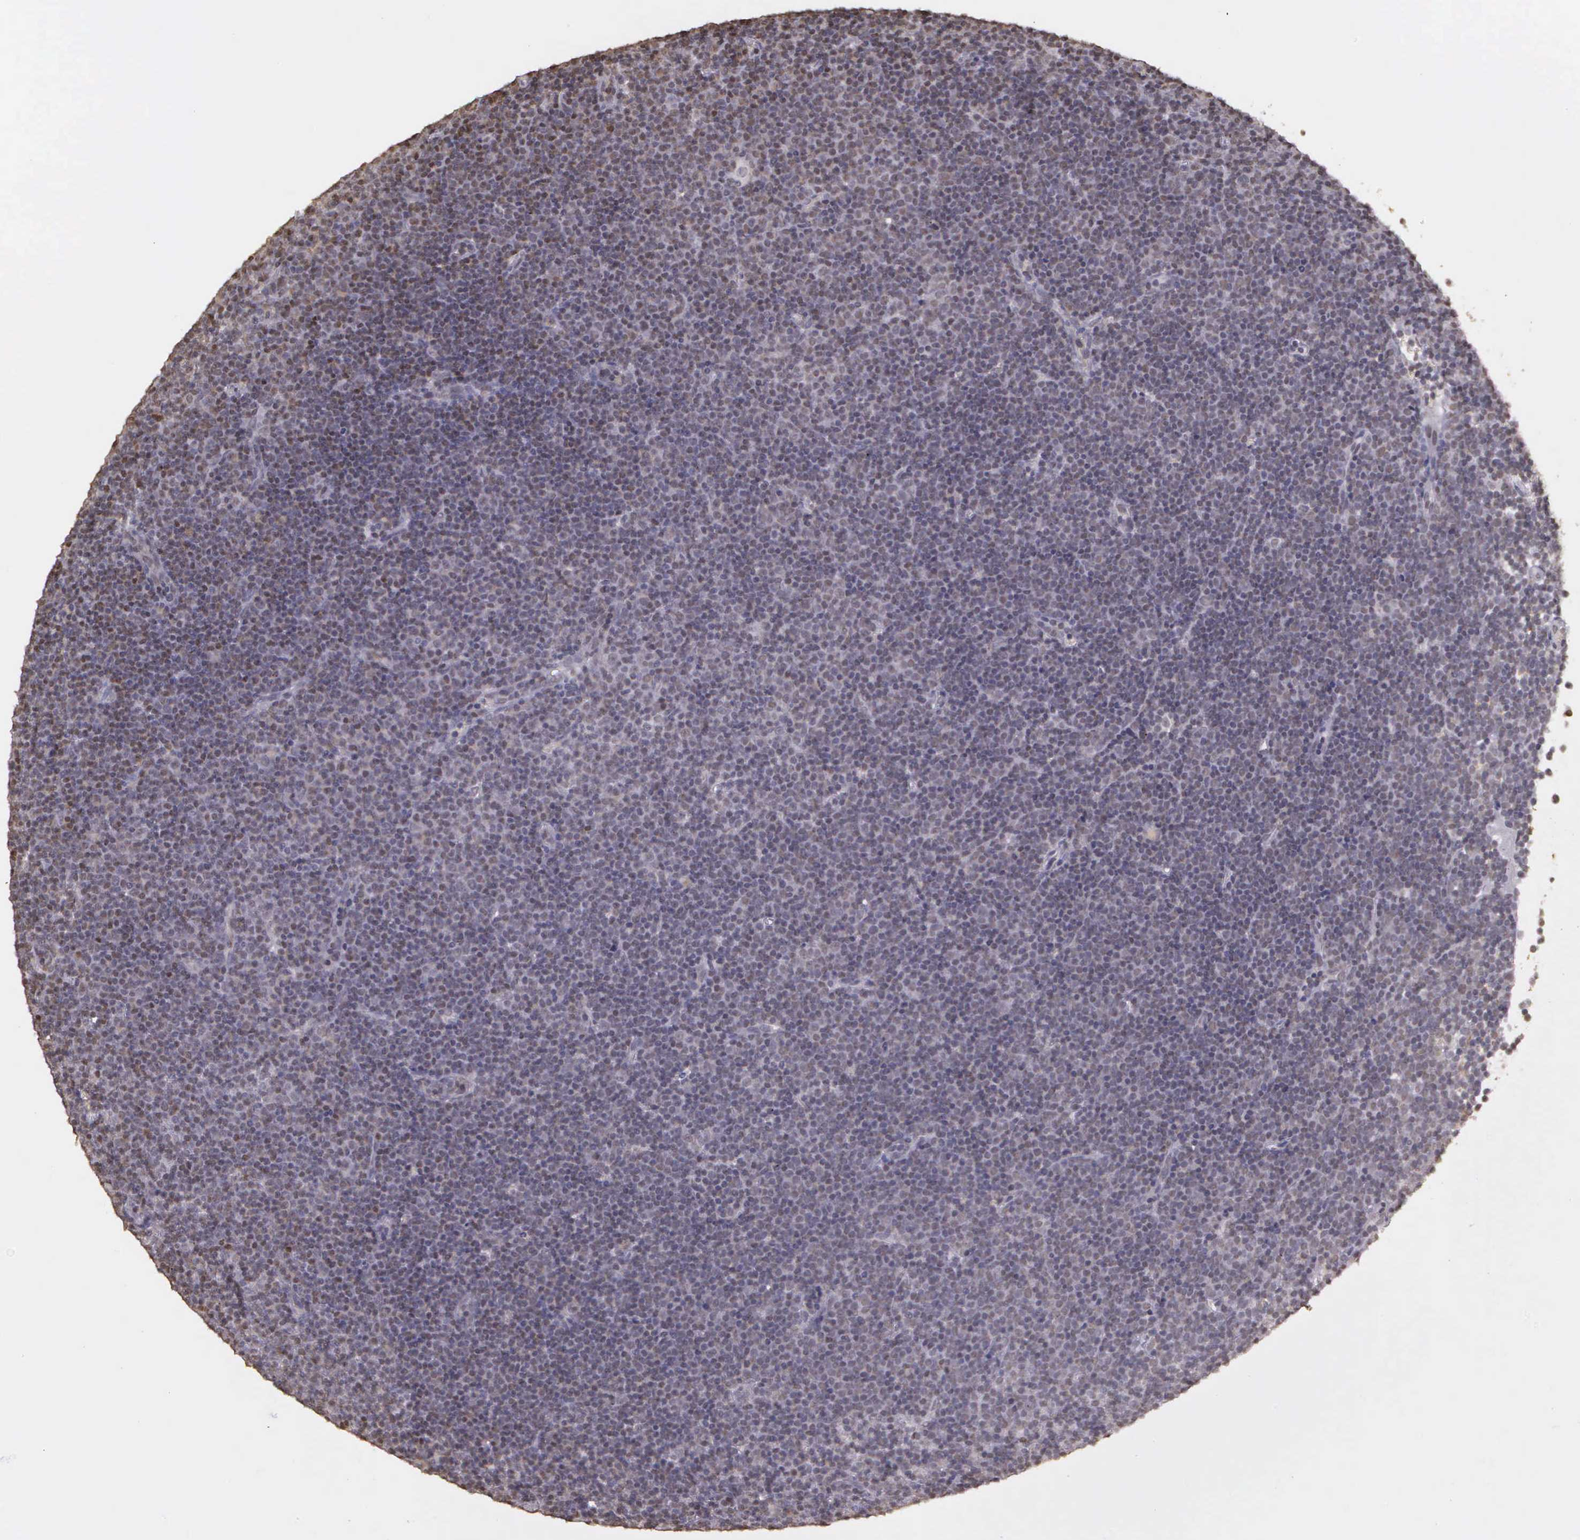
{"staining": {"intensity": "negative", "quantity": "none", "location": "none"}, "tissue": "lymphoma", "cell_type": "Tumor cells", "image_type": "cancer", "snomed": [{"axis": "morphology", "description": "Malignant lymphoma, non-Hodgkin's type, Low grade"}, {"axis": "topography", "description": "Lymph node"}], "caption": "The image displays no significant expression in tumor cells of malignant lymphoma, non-Hodgkin's type (low-grade).", "gene": "ARMCX5", "patient": {"sex": "male", "age": 57}}